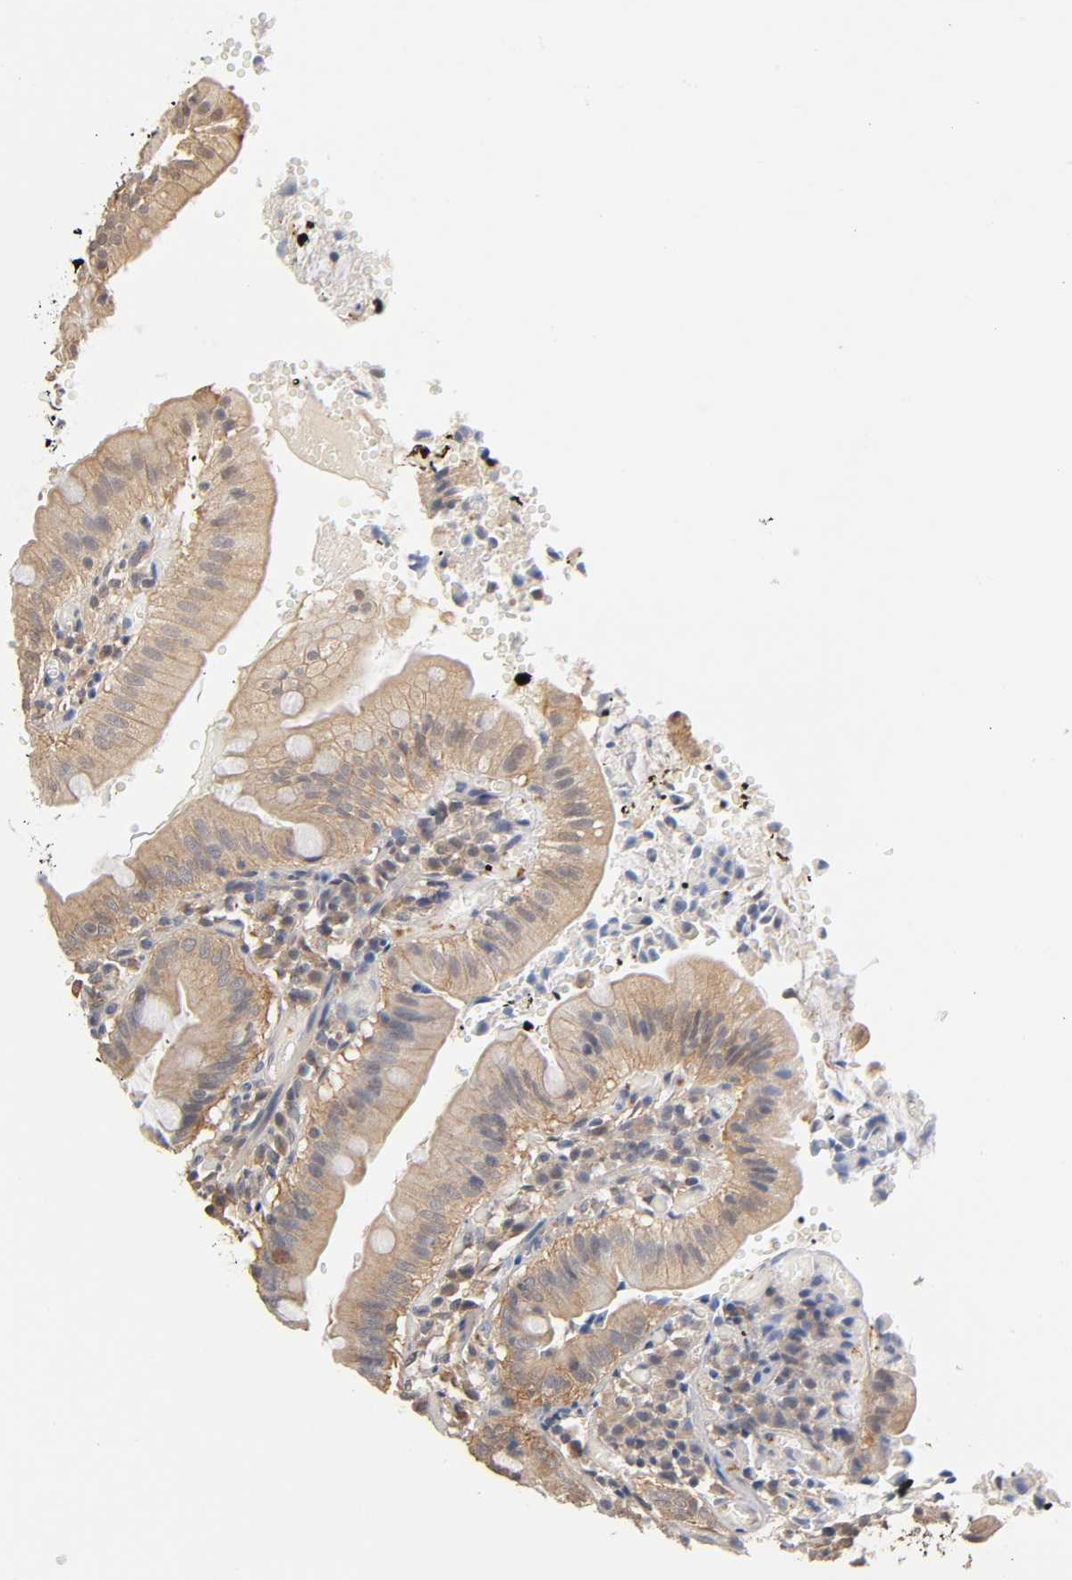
{"staining": {"intensity": "negative", "quantity": "none", "location": "none"}, "tissue": "small intestine", "cell_type": "Glandular cells", "image_type": "normal", "snomed": [{"axis": "morphology", "description": "Normal tissue, NOS"}, {"axis": "topography", "description": "Small intestine"}], "caption": "Small intestine stained for a protein using IHC displays no positivity glandular cells.", "gene": "PDE5A", "patient": {"sex": "male", "age": 71}}